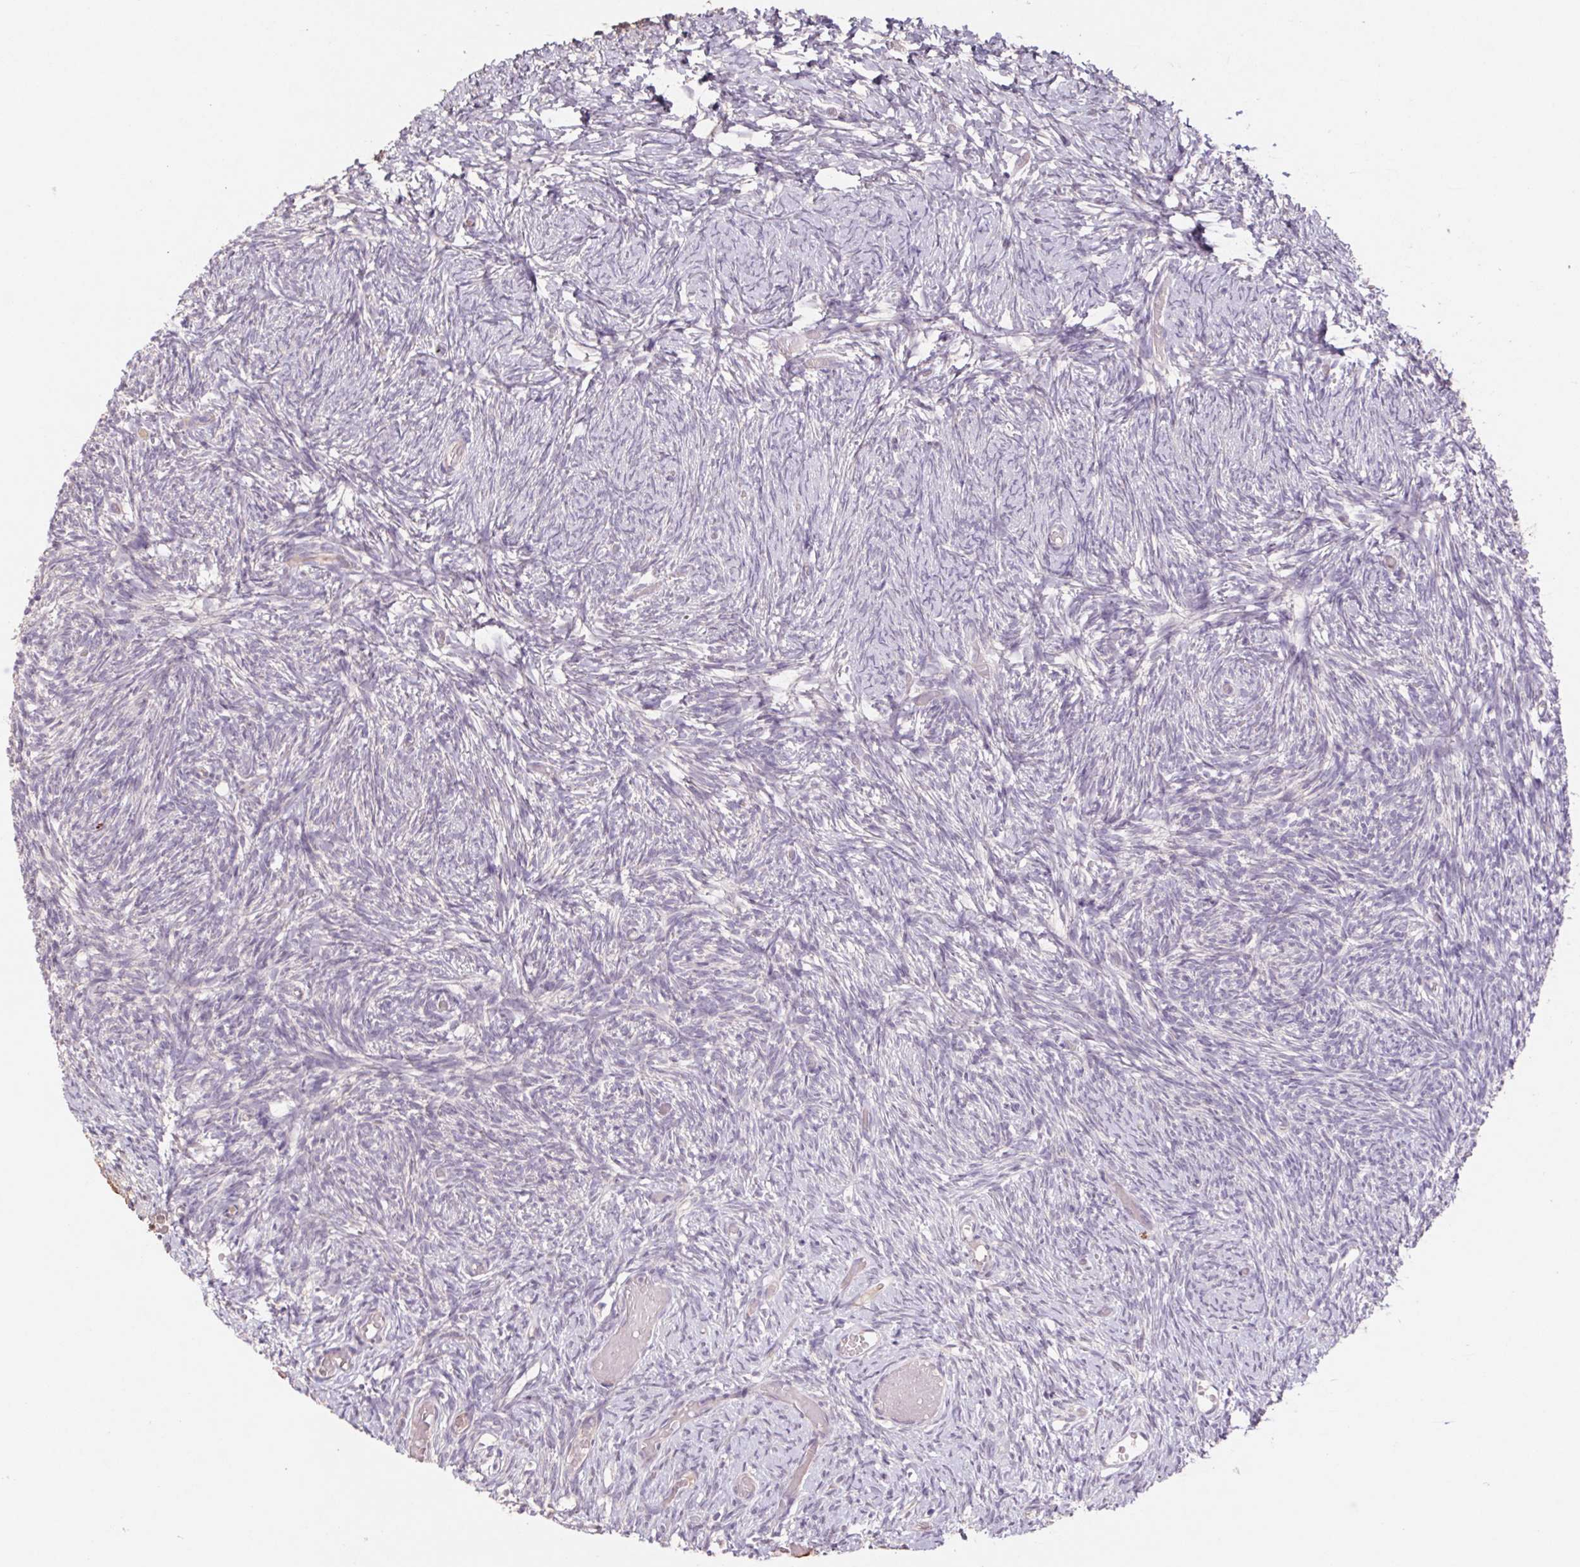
{"staining": {"intensity": "weak", "quantity": ">75%", "location": "cytoplasmic/membranous"}, "tissue": "ovary", "cell_type": "Follicle cells", "image_type": "normal", "snomed": [{"axis": "morphology", "description": "Normal tissue, NOS"}, {"axis": "topography", "description": "Ovary"}], "caption": "Immunohistochemistry (DAB (3,3'-diaminobenzidine)) staining of benign ovary exhibits weak cytoplasmic/membranous protein expression in about >75% of follicle cells.", "gene": "GRM2", "patient": {"sex": "female", "age": 39}}